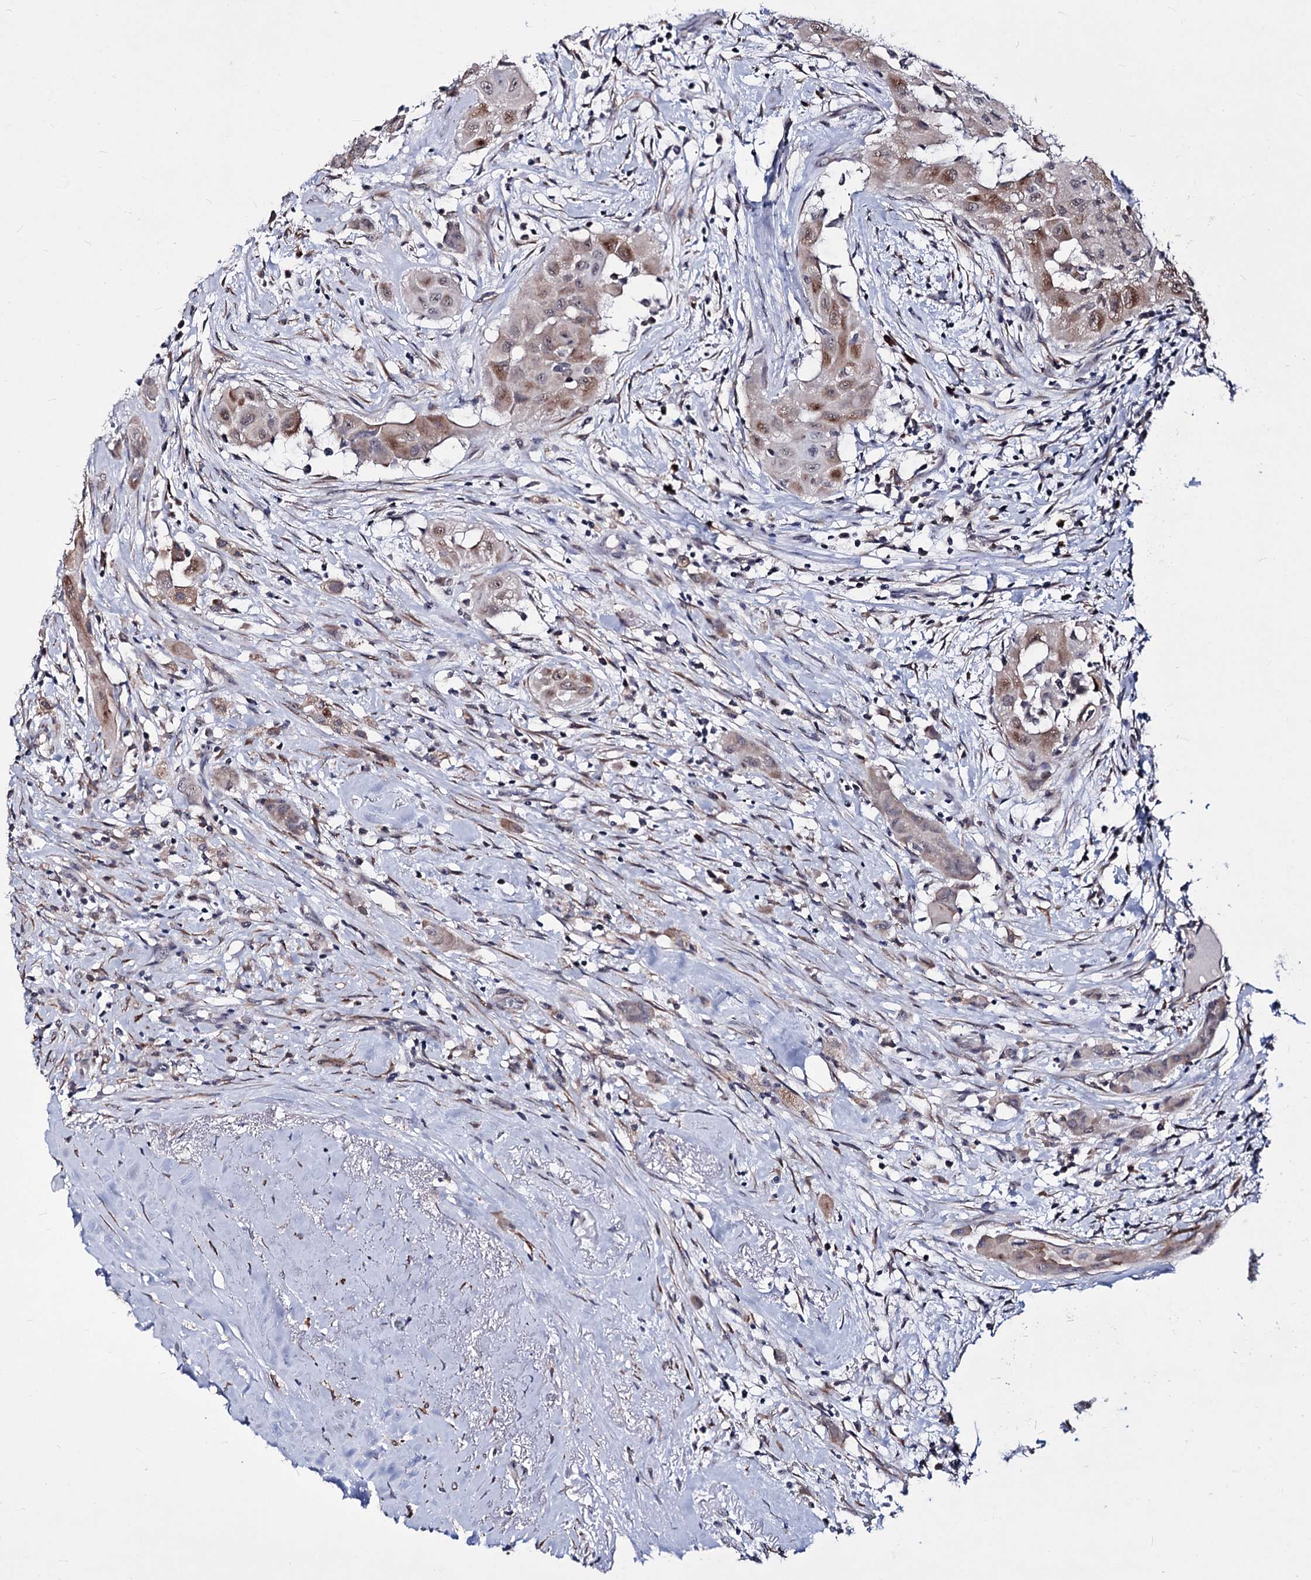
{"staining": {"intensity": "moderate", "quantity": "<25%", "location": "cytoplasmic/membranous,nuclear"}, "tissue": "thyroid cancer", "cell_type": "Tumor cells", "image_type": "cancer", "snomed": [{"axis": "morphology", "description": "Papillary adenocarcinoma, NOS"}, {"axis": "topography", "description": "Thyroid gland"}], "caption": "Human thyroid cancer stained with a protein marker shows moderate staining in tumor cells.", "gene": "PPRC1", "patient": {"sex": "female", "age": 59}}